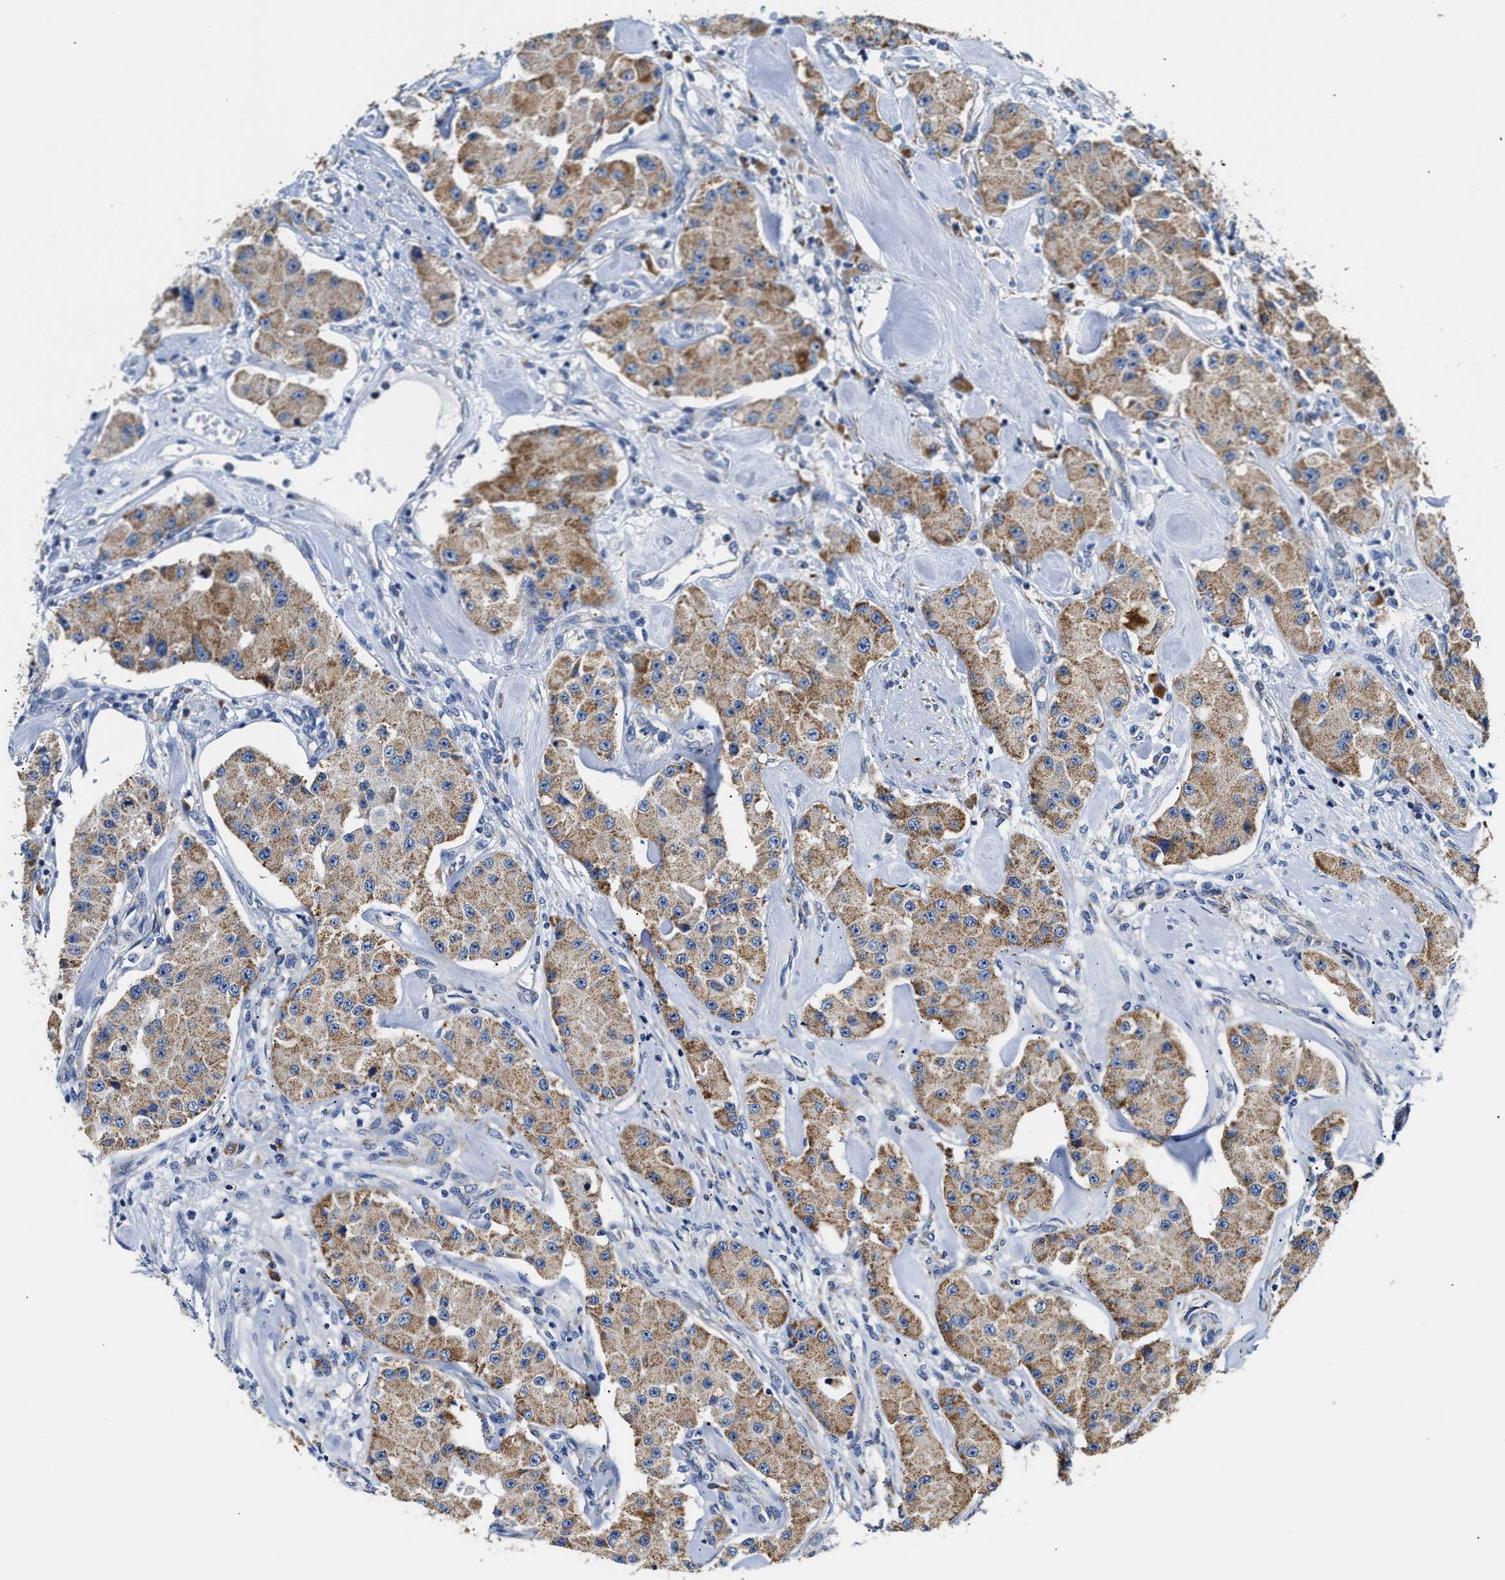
{"staining": {"intensity": "moderate", "quantity": ">75%", "location": "cytoplasmic/membranous"}, "tissue": "carcinoid", "cell_type": "Tumor cells", "image_type": "cancer", "snomed": [{"axis": "morphology", "description": "Carcinoid, malignant, NOS"}, {"axis": "topography", "description": "Pancreas"}], "caption": "Brown immunohistochemical staining in human carcinoid (malignant) reveals moderate cytoplasmic/membranous positivity in about >75% of tumor cells. (Brightfield microscopy of DAB IHC at high magnification).", "gene": "ACADVL", "patient": {"sex": "male", "age": 41}}